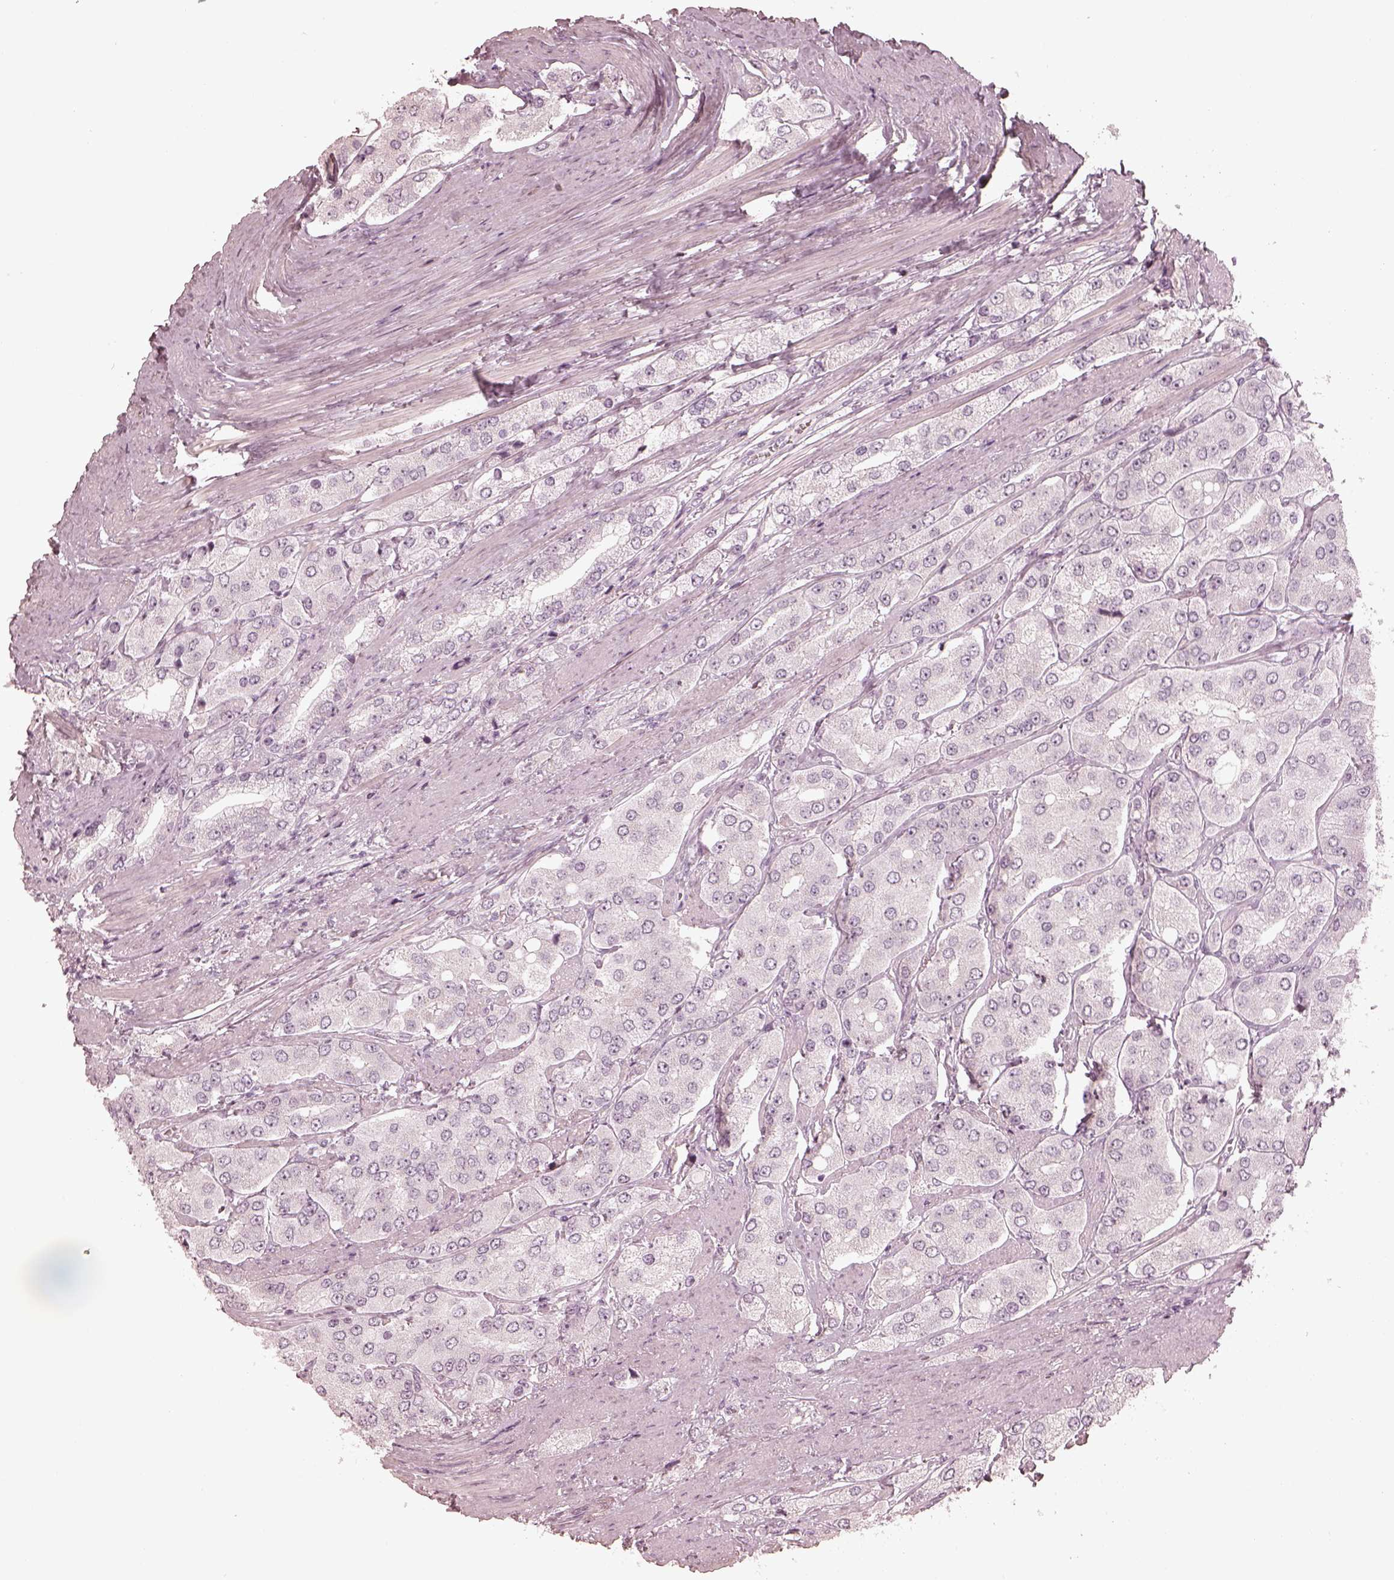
{"staining": {"intensity": "negative", "quantity": "none", "location": "none"}, "tissue": "prostate cancer", "cell_type": "Tumor cells", "image_type": "cancer", "snomed": [{"axis": "morphology", "description": "Adenocarcinoma, Low grade"}, {"axis": "topography", "description": "Prostate"}], "caption": "A photomicrograph of adenocarcinoma (low-grade) (prostate) stained for a protein demonstrates no brown staining in tumor cells.", "gene": "CALR3", "patient": {"sex": "male", "age": 69}}